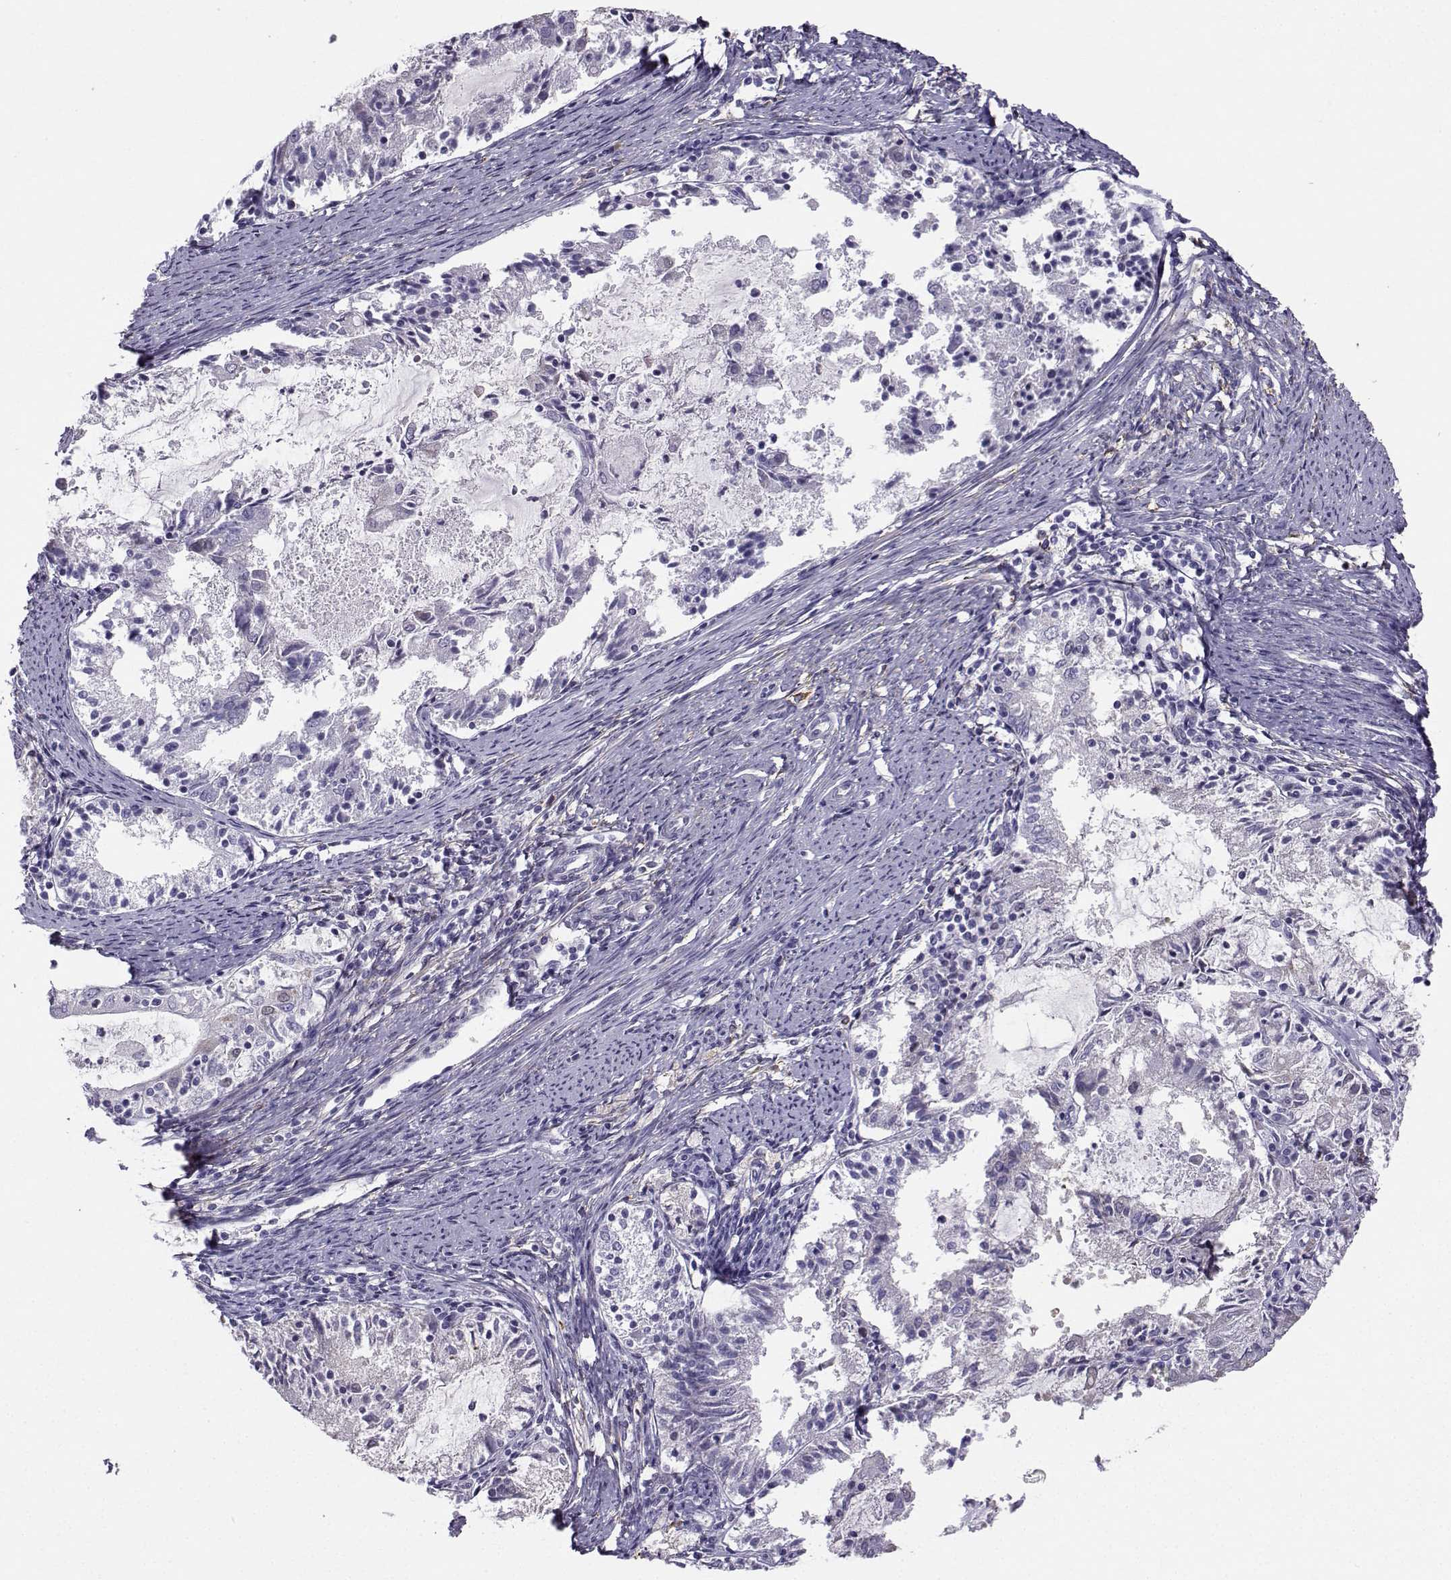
{"staining": {"intensity": "negative", "quantity": "none", "location": "none"}, "tissue": "endometrial cancer", "cell_type": "Tumor cells", "image_type": "cancer", "snomed": [{"axis": "morphology", "description": "Adenocarcinoma, NOS"}, {"axis": "topography", "description": "Endometrium"}], "caption": "Immunohistochemistry (IHC) histopathology image of neoplastic tissue: endometrial cancer stained with DAB shows no significant protein staining in tumor cells.", "gene": "DCLK3", "patient": {"sex": "female", "age": 57}}